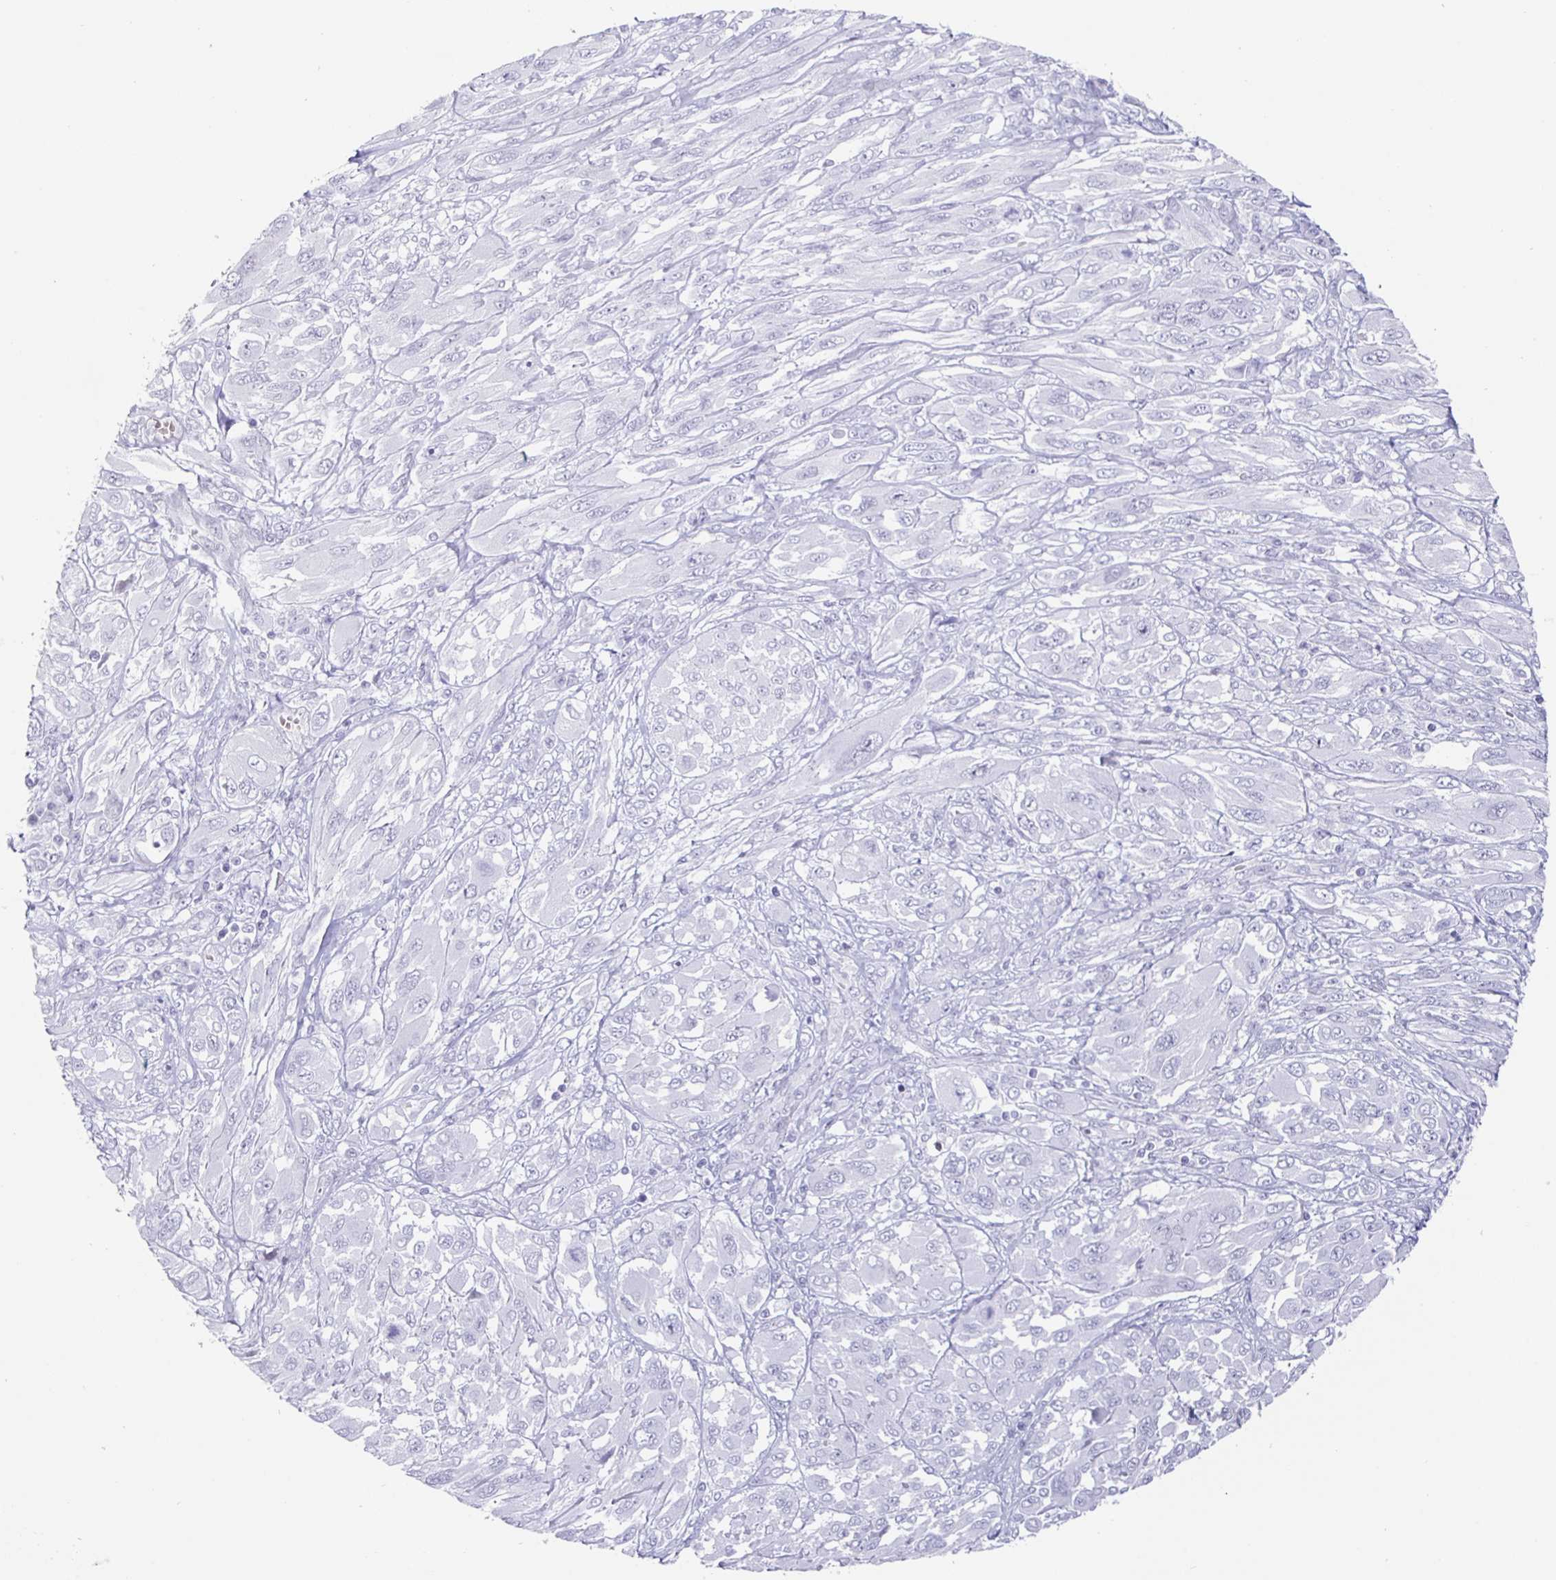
{"staining": {"intensity": "negative", "quantity": "none", "location": "none"}, "tissue": "melanoma", "cell_type": "Tumor cells", "image_type": "cancer", "snomed": [{"axis": "morphology", "description": "Malignant melanoma, NOS"}, {"axis": "topography", "description": "Skin"}], "caption": "IHC image of malignant melanoma stained for a protein (brown), which demonstrates no expression in tumor cells.", "gene": "OOSP2", "patient": {"sex": "female", "age": 91}}